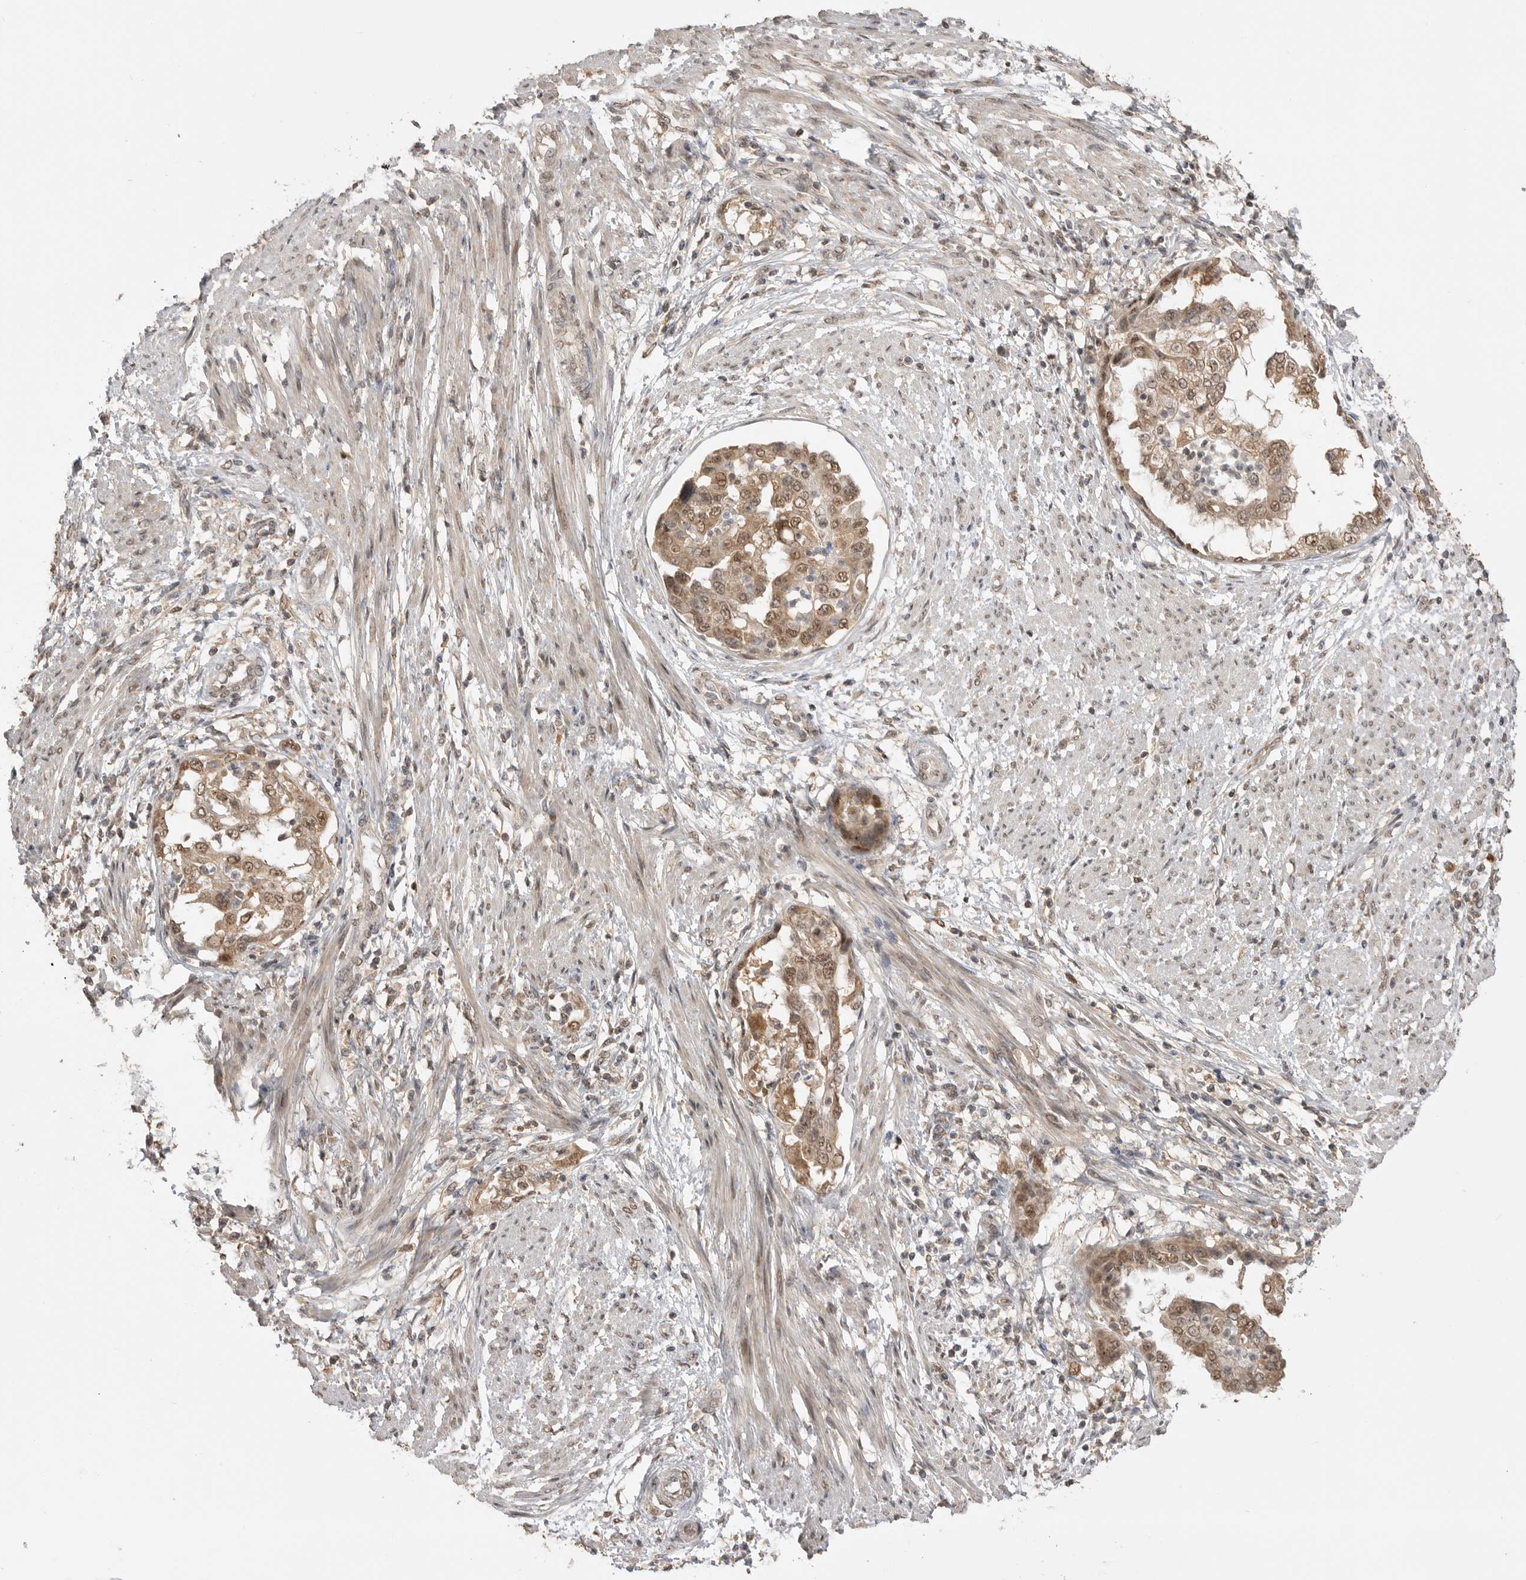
{"staining": {"intensity": "moderate", "quantity": ">75%", "location": "cytoplasmic/membranous,nuclear"}, "tissue": "endometrial cancer", "cell_type": "Tumor cells", "image_type": "cancer", "snomed": [{"axis": "morphology", "description": "Adenocarcinoma, NOS"}, {"axis": "topography", "description": "Endometrium"}], "caption": "This micrograph exhibits immunohistochemistry staining of endometrial cancer (adenocarcinoma), with medium moderate cytoplasmic/membranous and nuclear expression in approximately >75% of tumor cells.", "gene": "ASPSCR1", "patient": {"sex": "female", "age": 85}}